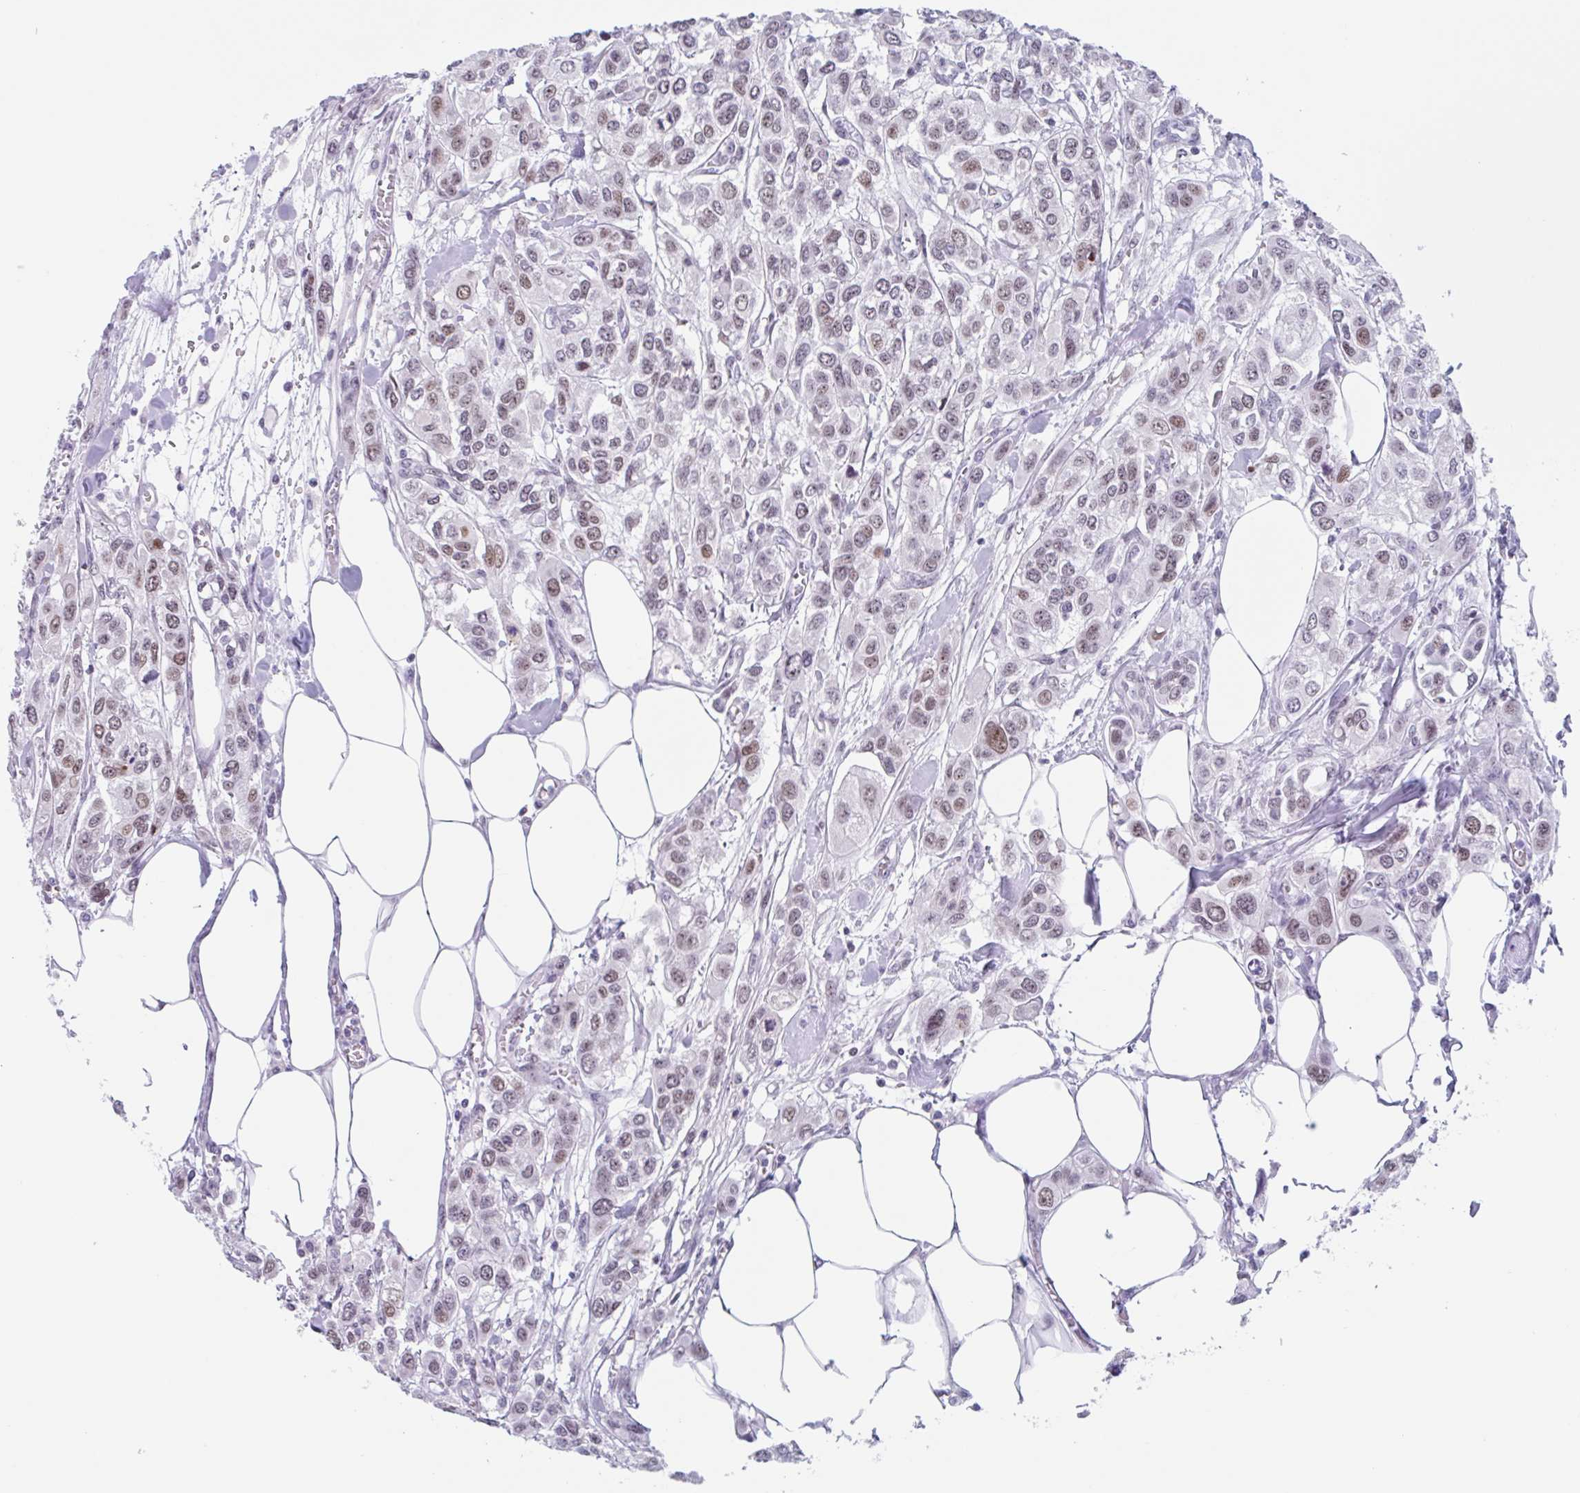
{"staining": {"intensity": "moderate", "quantity": ">75%", "location": "nuclear"}, "tissue": "urothelial cancer", "cell_type": "Tumor cells", "image_type": "cancer", "snomed": [{"axis": "morphology", "description": "Urothelial carcinoma, High grade"}, {"axis": "topography", "description": "Urinary bladder"}], "caption": "High-power microscopy captured an immunohistochemistry image of urothelial cancer, revealing moderate nuclear expression in about >75% of tumor cells.", "gene": "LENG9", "patient": {"sex": "male", "age": 67}}